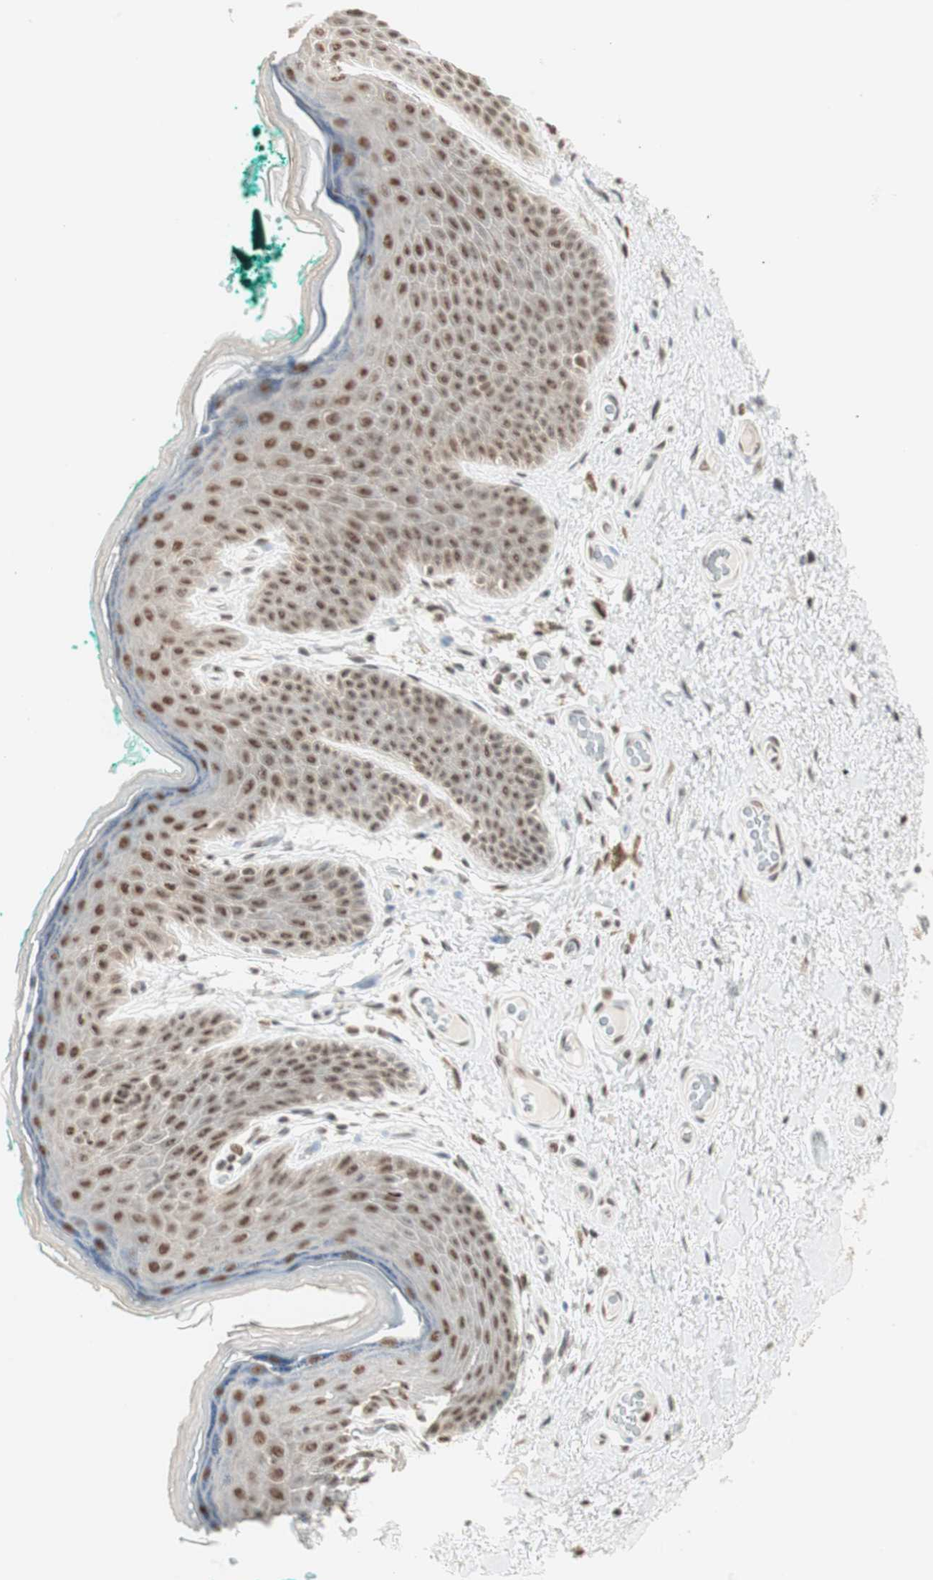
{"staining": {"intensity": "strong", "quantity": ">75%", "location": "nuclear"}, "tissue": "skin", "cell_type": "Epidermal cells", "image_type": "normal", "snomed": [{"axis": "morphology", "description": "Normal tissue, NOS"}, {"axis": "topography", "description": "Anal"}], "caption": "High-magnification brightfield microscopy of unremarkable skin stained with DAB (brown) and counterstained with hematoxylin (blue). epidermal cells exhibit strong nuclear expression is appreciated in approximately>75% of cells.", "gene": "SMARCE1", "patient": {"sex": "male", "age": 74}}